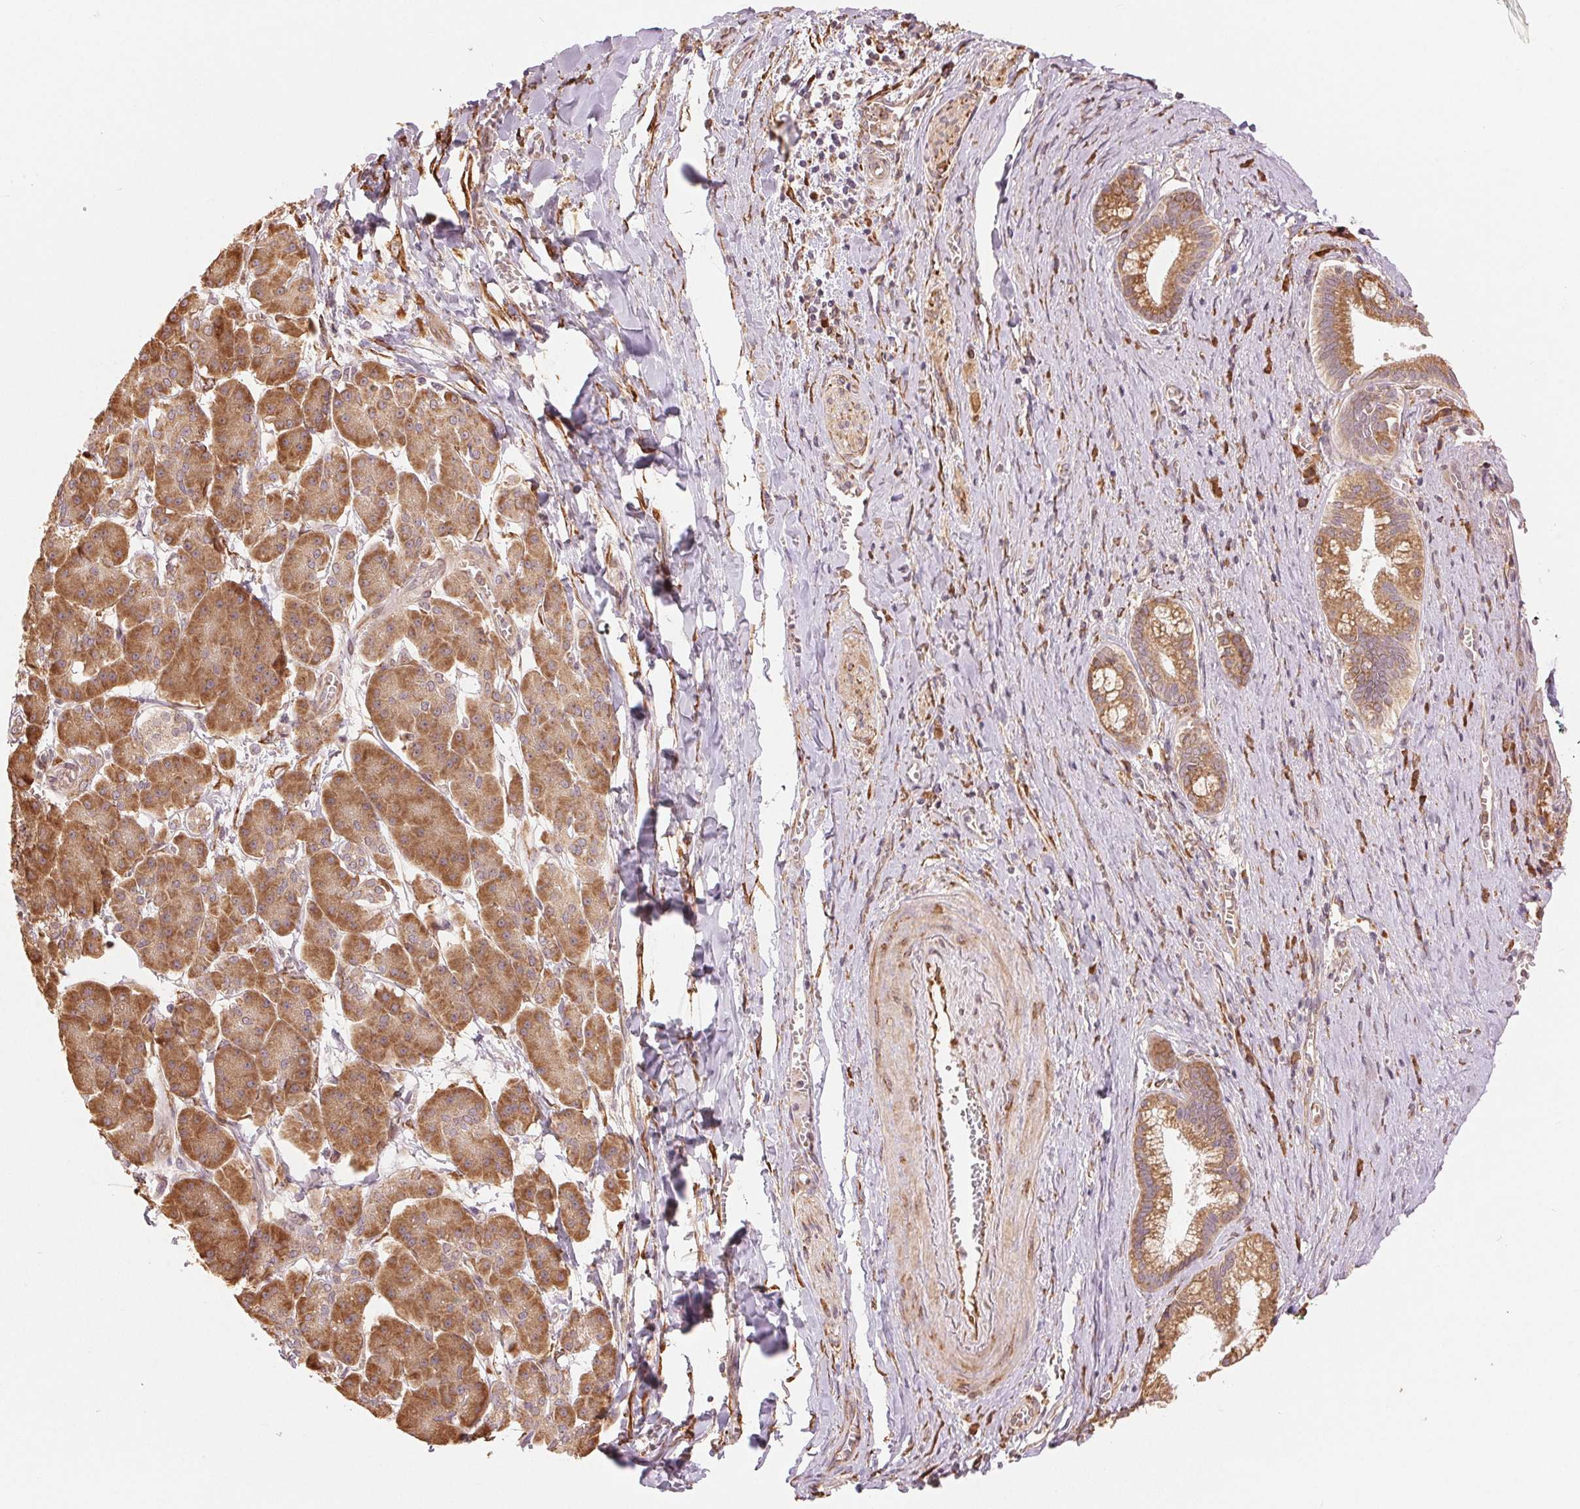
{"staining": {"intensity": "moderate", "quantity": ">75%", "location": "cytoplasmic/membranous"}, "tissue": "pancreatic cancer", "cell_type": "Tumor cells", "image_type": "cancer", "snomed": [{"axis": "morphology", "description": "Normal tissue, NOS"}, {"axis": "morphology", "description": "Adenocarcinoma, NOS"}, {"axis": "topography", "description": "Lymph node"}, {"axis": "topography", "description": "Pancreas"}], "caption": "Pancreatic cancer (adenocarcinoma) stained for a protein exhibits moderate cytoplasmic/membranous positivity in tumor cells.", "gene": "SLC20A1", "patient": {"sex": "female", "age": 58}}